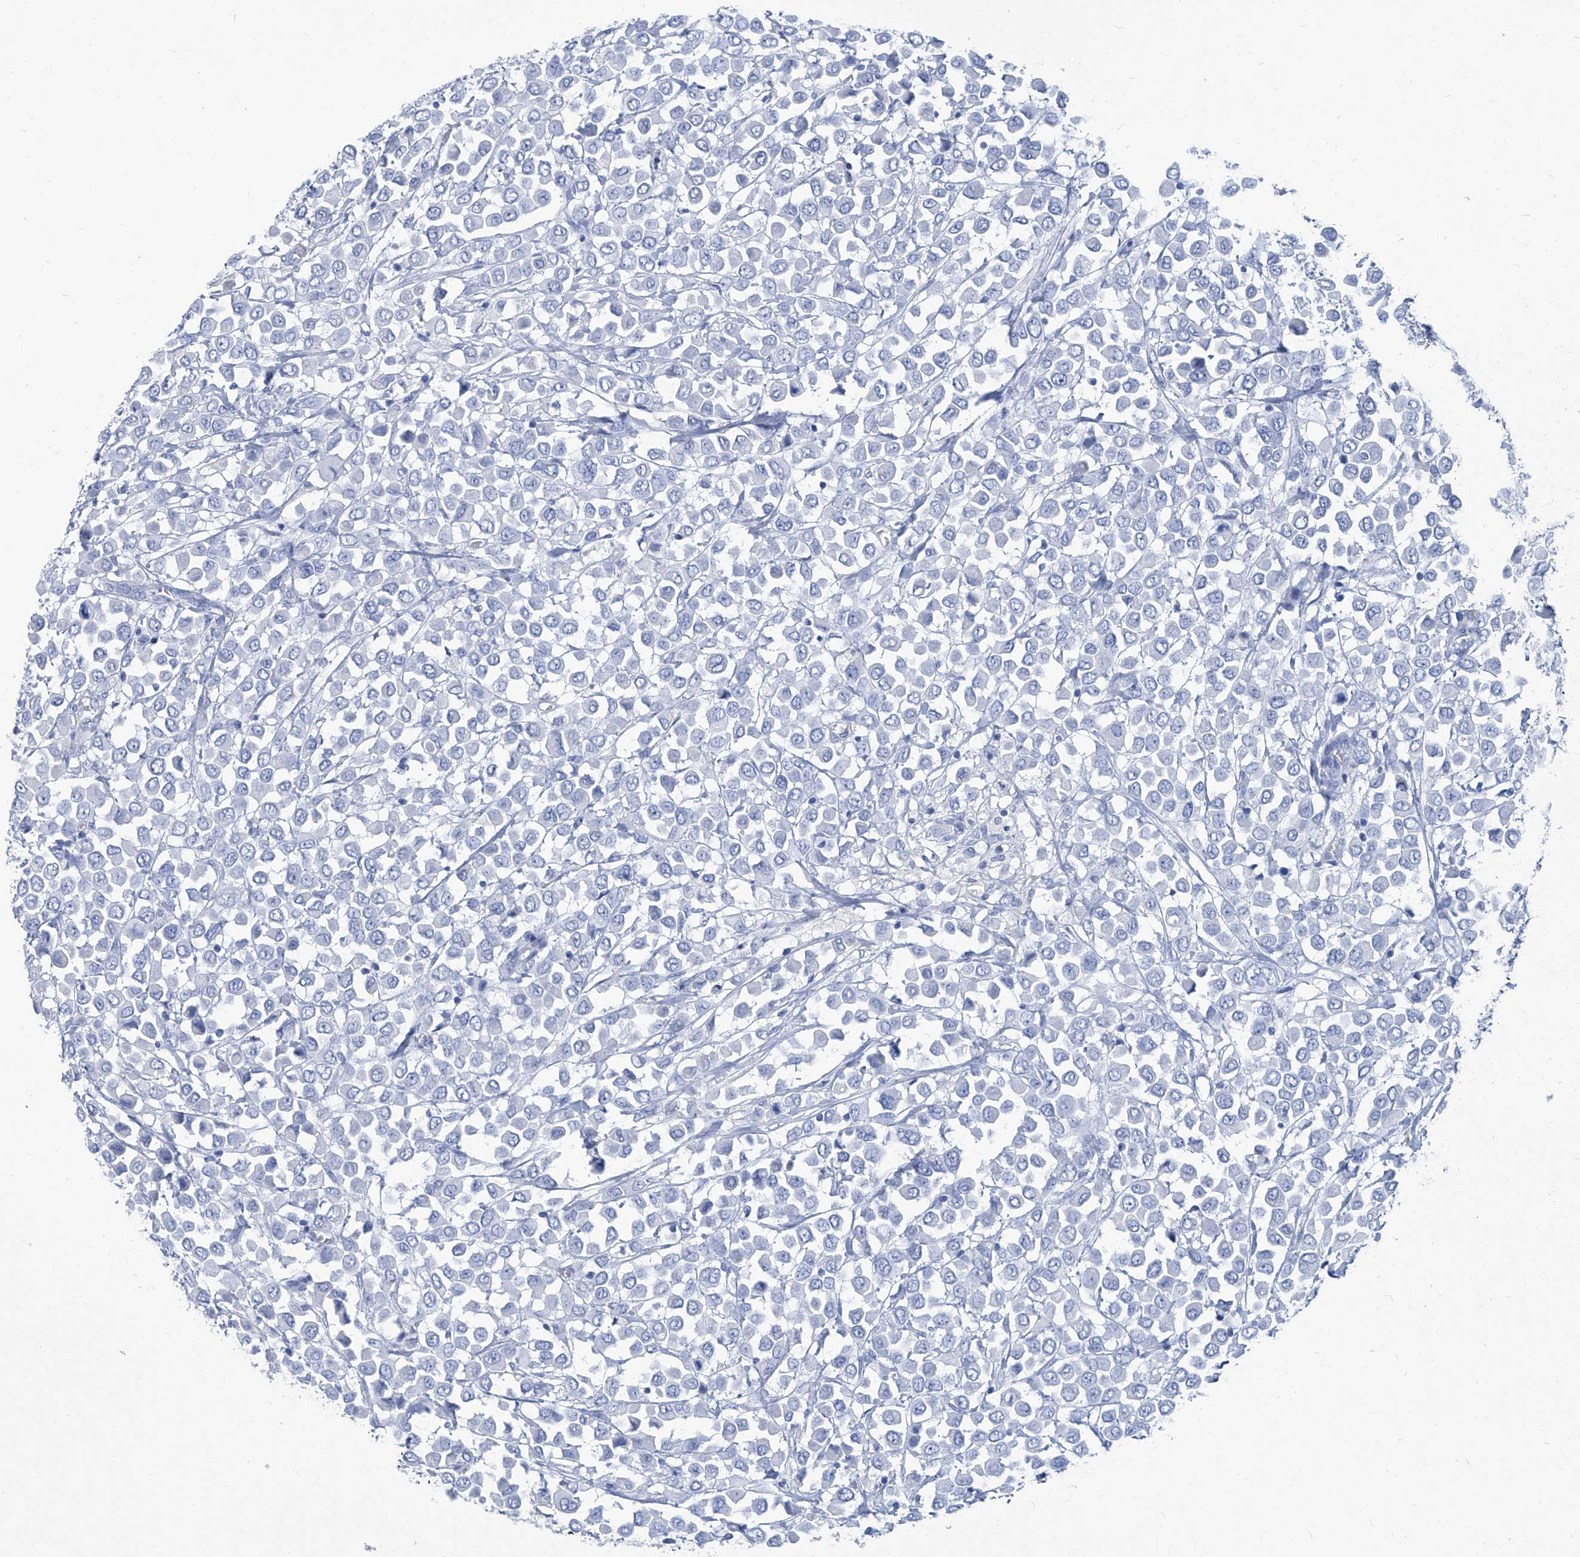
{"staining": {"intensity": "negative", "quantity": "none", "location": "none"}, "tissue": "breast cancer", "cell_type": "Tumor cells", "image_type": "cancer", "snomed": [{"axis": "morphology", "description": "Duct carcinoma"}, {"axis": "topography", "description": "Breast"}], "caption": "This histopathology image is of breast cancer (infiltrating ductal carcinoma) stained with immunohistochemistry (IHC) to label a protein in brown with the nuclei are counter-stained blue. There is no positivity in tumor cells.", "gene": "PFKL", "patient": {"sex": "female", "age": 61}}